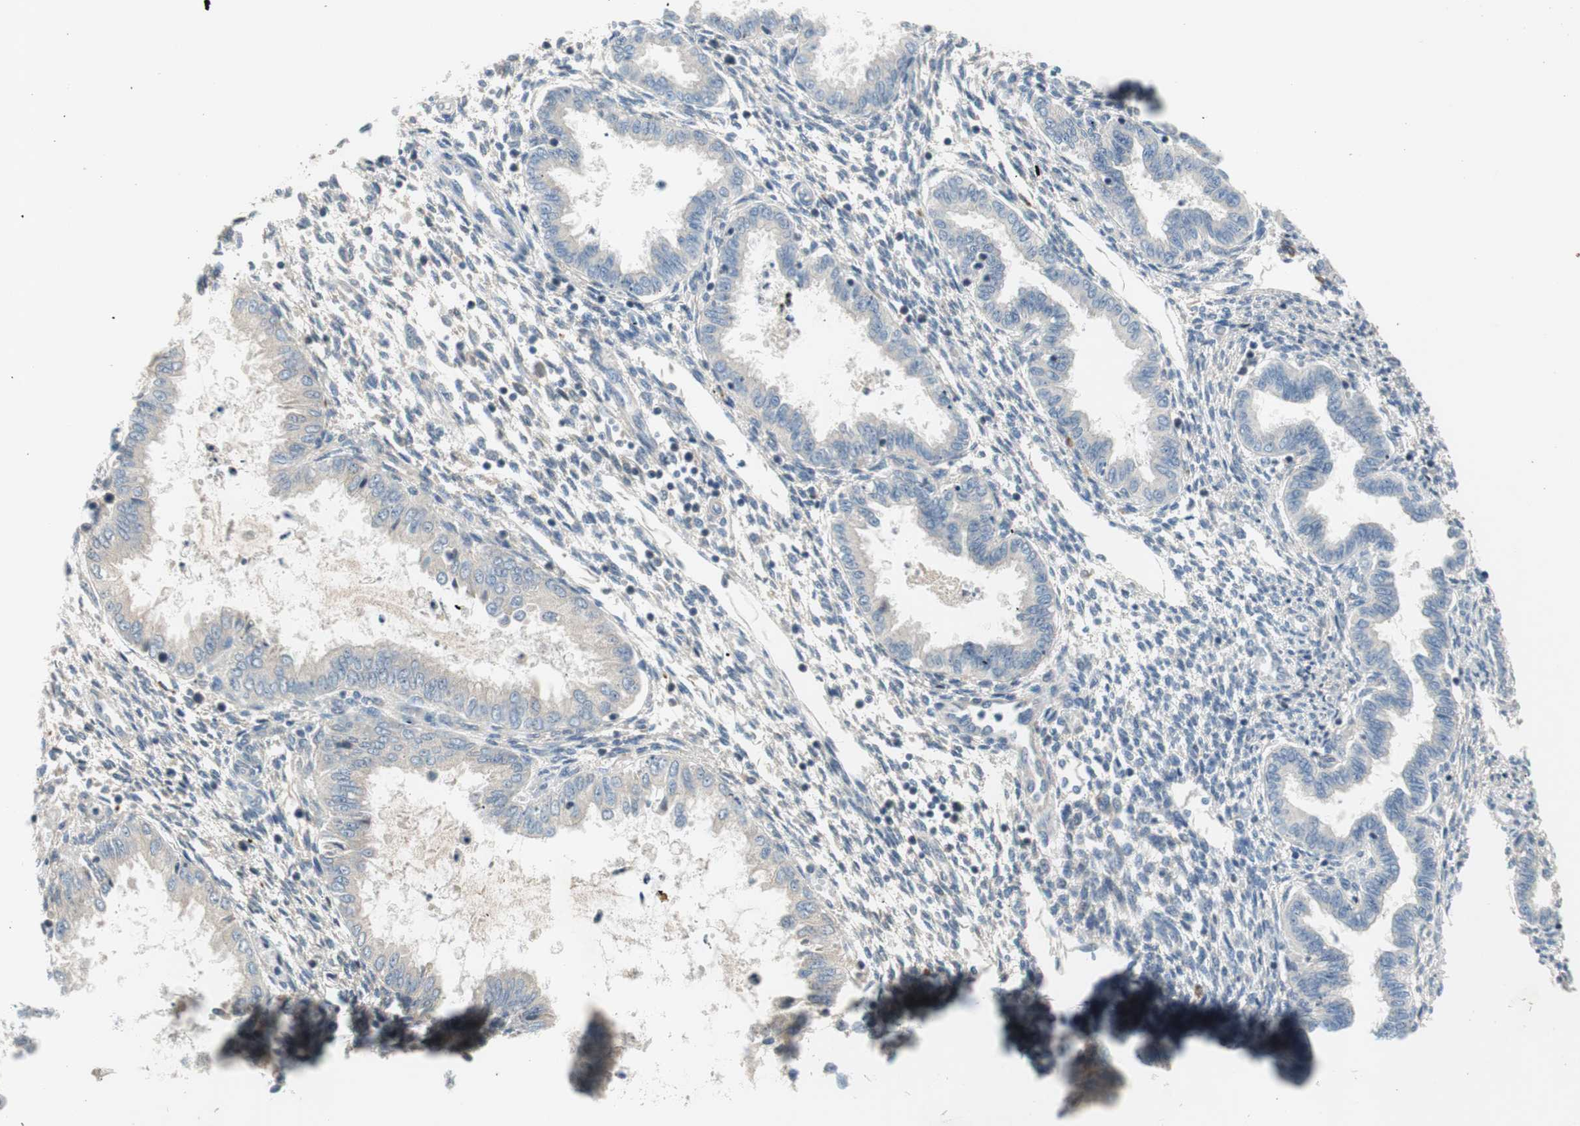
{"staining": {"intensity": "negative", "quantity": "none", "location": "none"}, "tissue": "endometrium", "cell_type": "Cells in endometrial stroma", "image_type": "normal", "snomed": [{"axis": "morphology", "description": "Normal tissue, NOS"}, {"axis": "topography", "description": "Endometrium"}], "caption": "Protein analysis of unremarkable endometrium exhibits no significant expression in cells in endometrial stroma.", "gene": "COL12A1", "patient": {"sex": "female", "age": 33}}